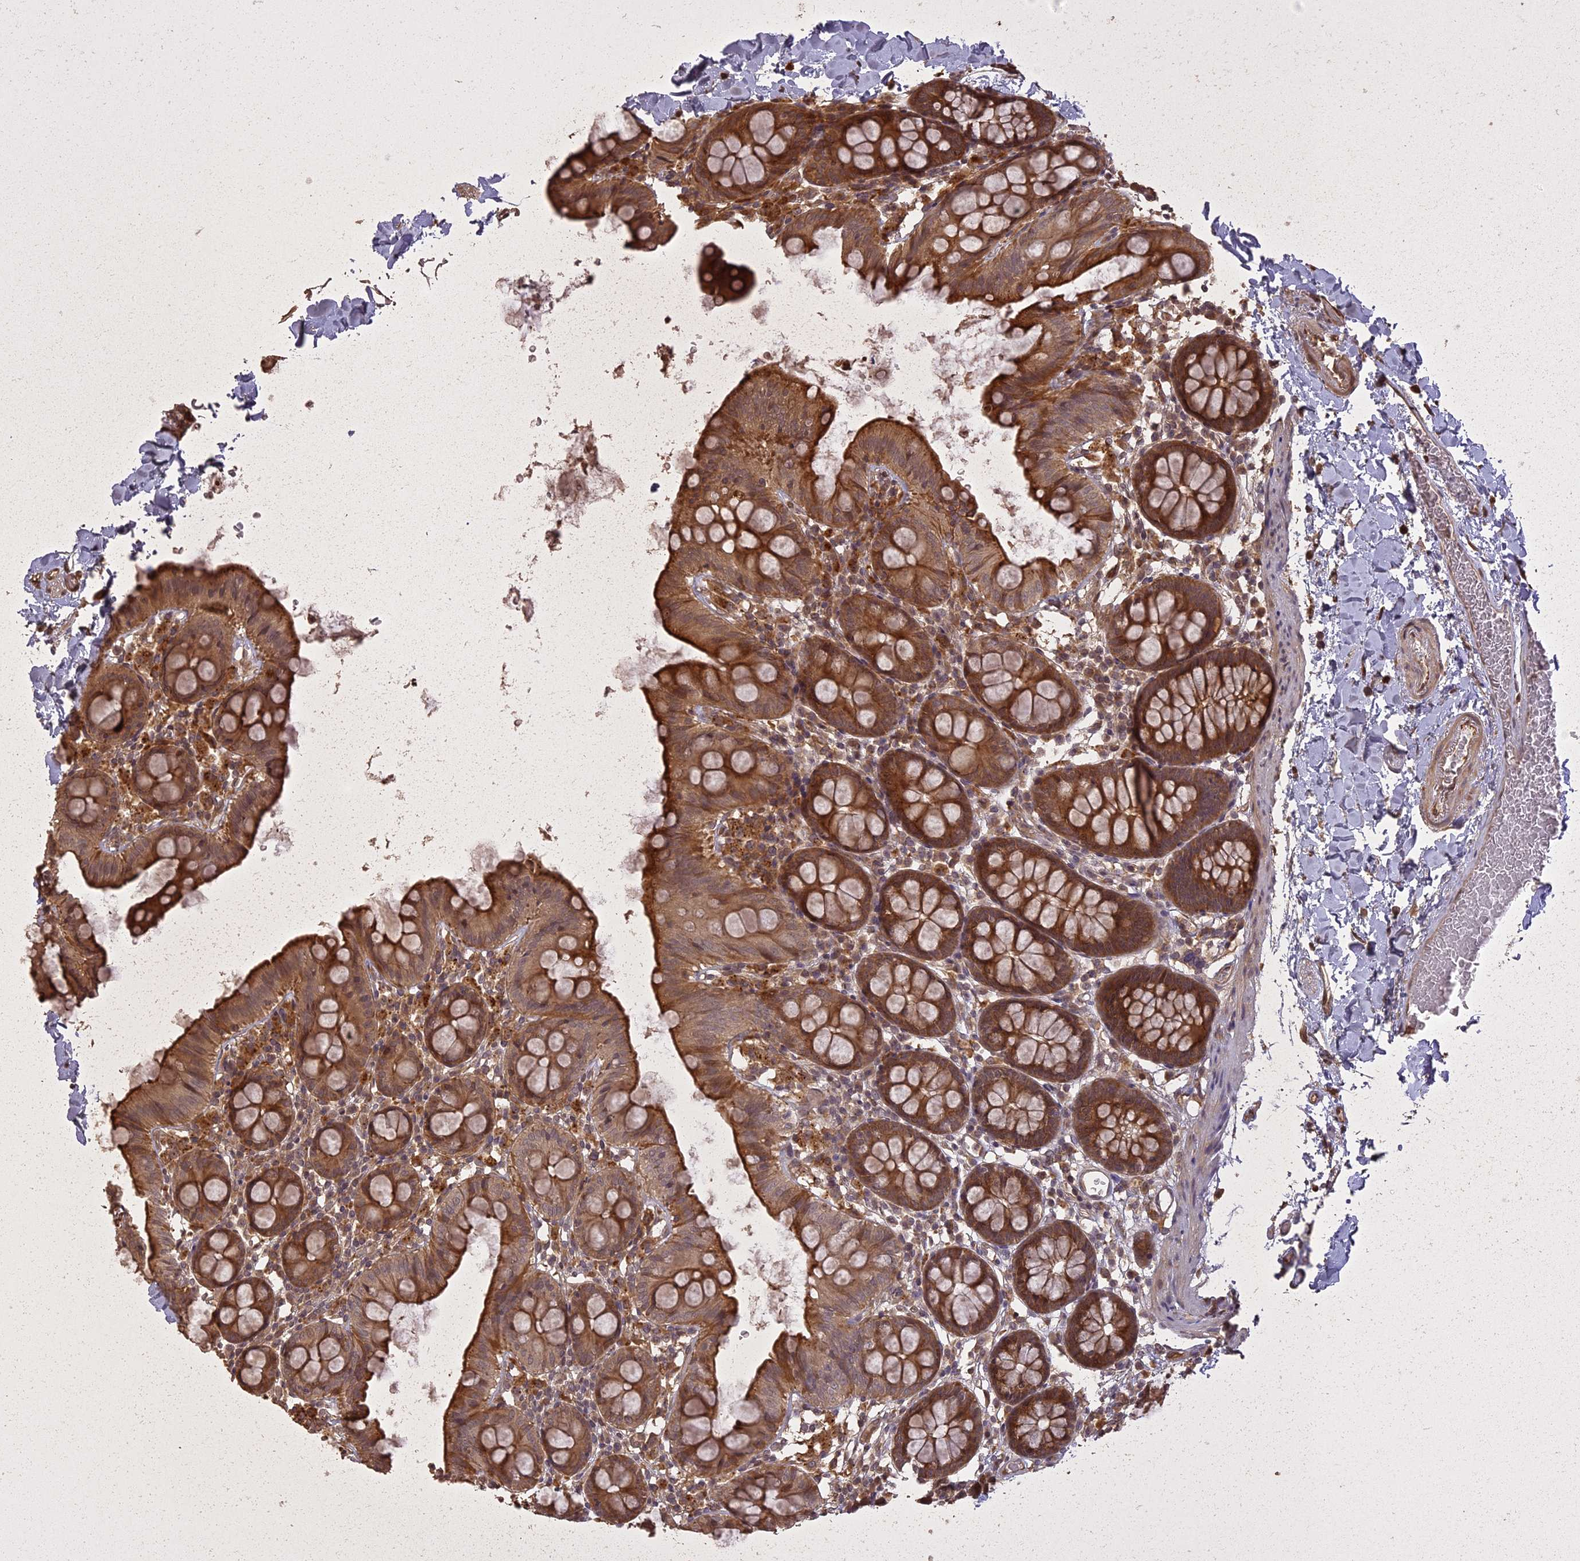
{"staining": {"intensity": "moderate", "quantity": ">75%", "location": "cytoplasmic/membranous"}, "tissue": "colon", "cell_type": "Endothelial cells", "image_type": "normal", "snomed": [{"axis": "morphology", "description": "Normal tissue, NOS"}, {"axis": "topography", "description": "Colon"}], "caption": "Immunohistochemical staining of unremarkable colon displays >75% levels of moderate cytoplasmic/membranous protein expression in approximately >75% of endothelial cells. The staining is performed using DAB (3,3'-diaminobenzidine) brown chromogen to label protein expression. The nuclei are counter-stained blue using hematoxylin.", "gene": "LIN37", "patient": {"sex": "male", "age": 75}}